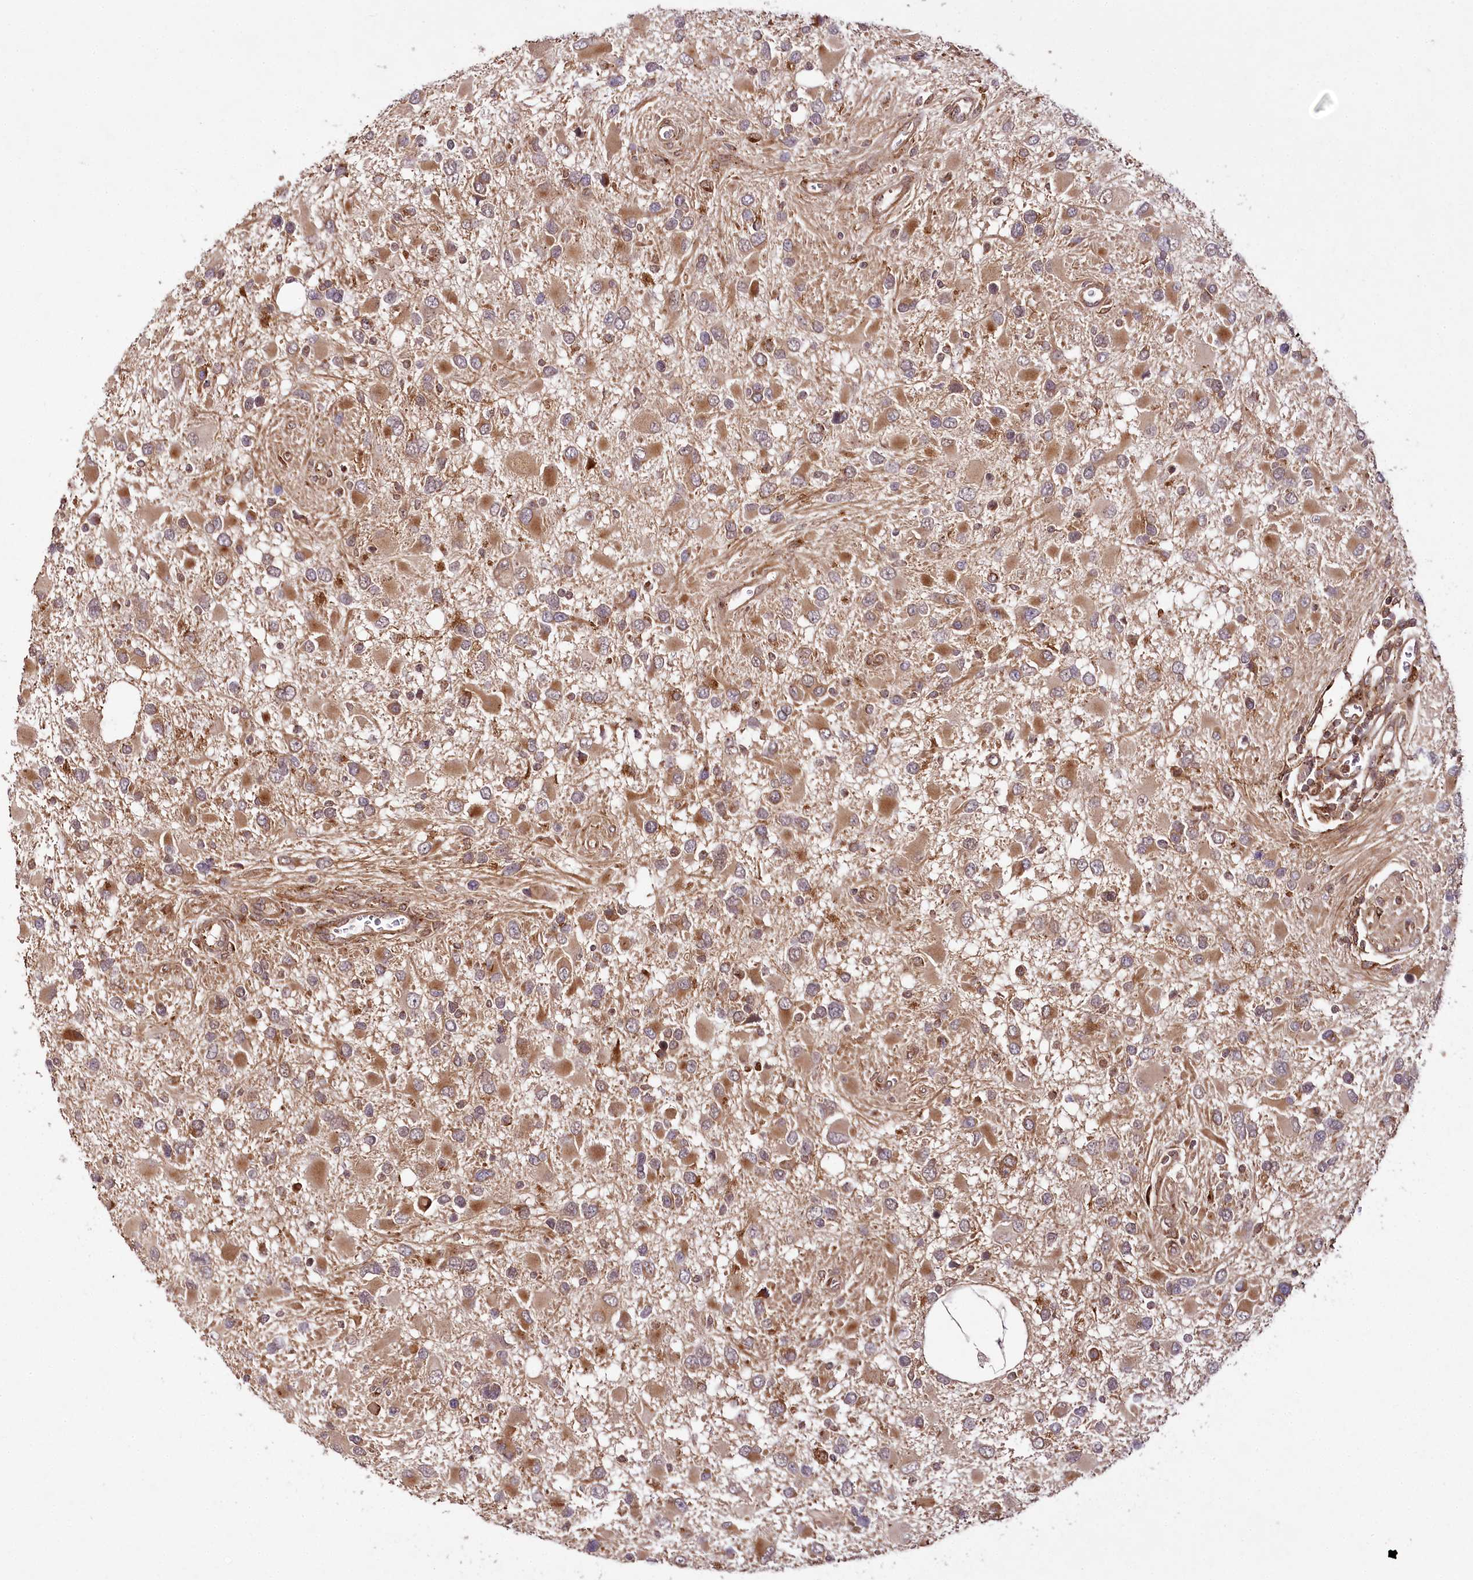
{"staining": {"intensity": "moderate", "quantity": ">75%", "location": "cytoplasmic/membranous"}, "tissue": "glioma", "cell_type": "Tumor cells", "image_type": "cancer", "snomed": [{"axis": "morphology", "description": "Glioma, malignant, High grade"}, {"axis": "topography", "description": "Brain"}], "caption": "Malignant glioma (high-grade) stained for a protein (brown) exhibits moderate cytoplasmic/membranous positive staining in about >75% of tumor cells.", "gene": "COPG1", "patient": {"sex": "male", "age": 53}}